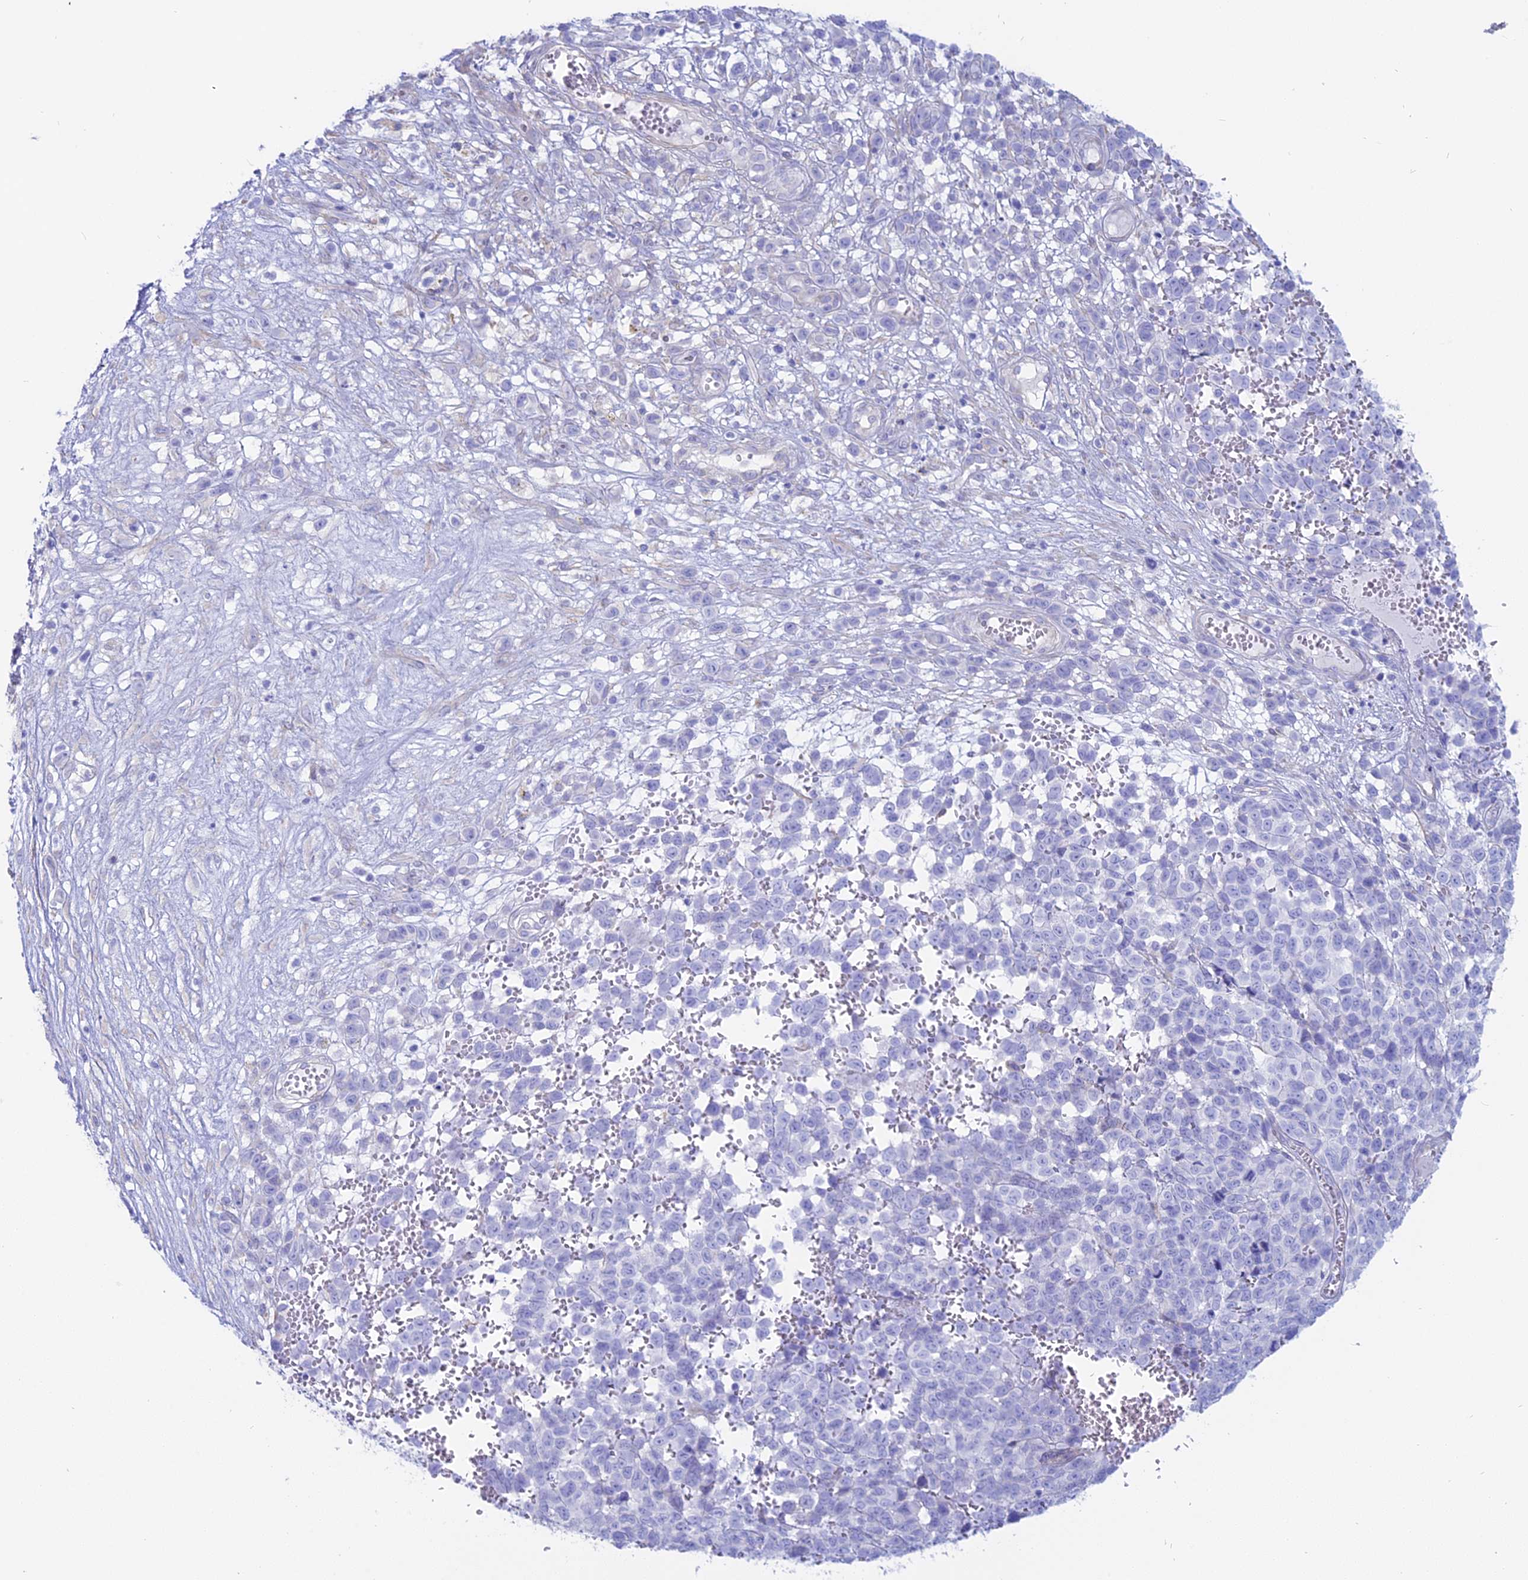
{"staining": {"intensity": "negative", "quantity": "none", "location": "none"}, "tissue": "melanoma", "cell_type": "Tumor cells", "image_type": "cancer", "snomed": [{"axis": "morphology", "description": "Malignant melanoma, NOS"}, {"axis": "topography", "description": "Nose, NOS"}], "caption": "This histopathology image is of malignant melanoma stained with IHC to label a protein in brown with the nuclei are counter-stained blue. There is no expression in tumor cells.", "gene": "OR2AE1", "patient": {"sex": "female", "age": 48}}